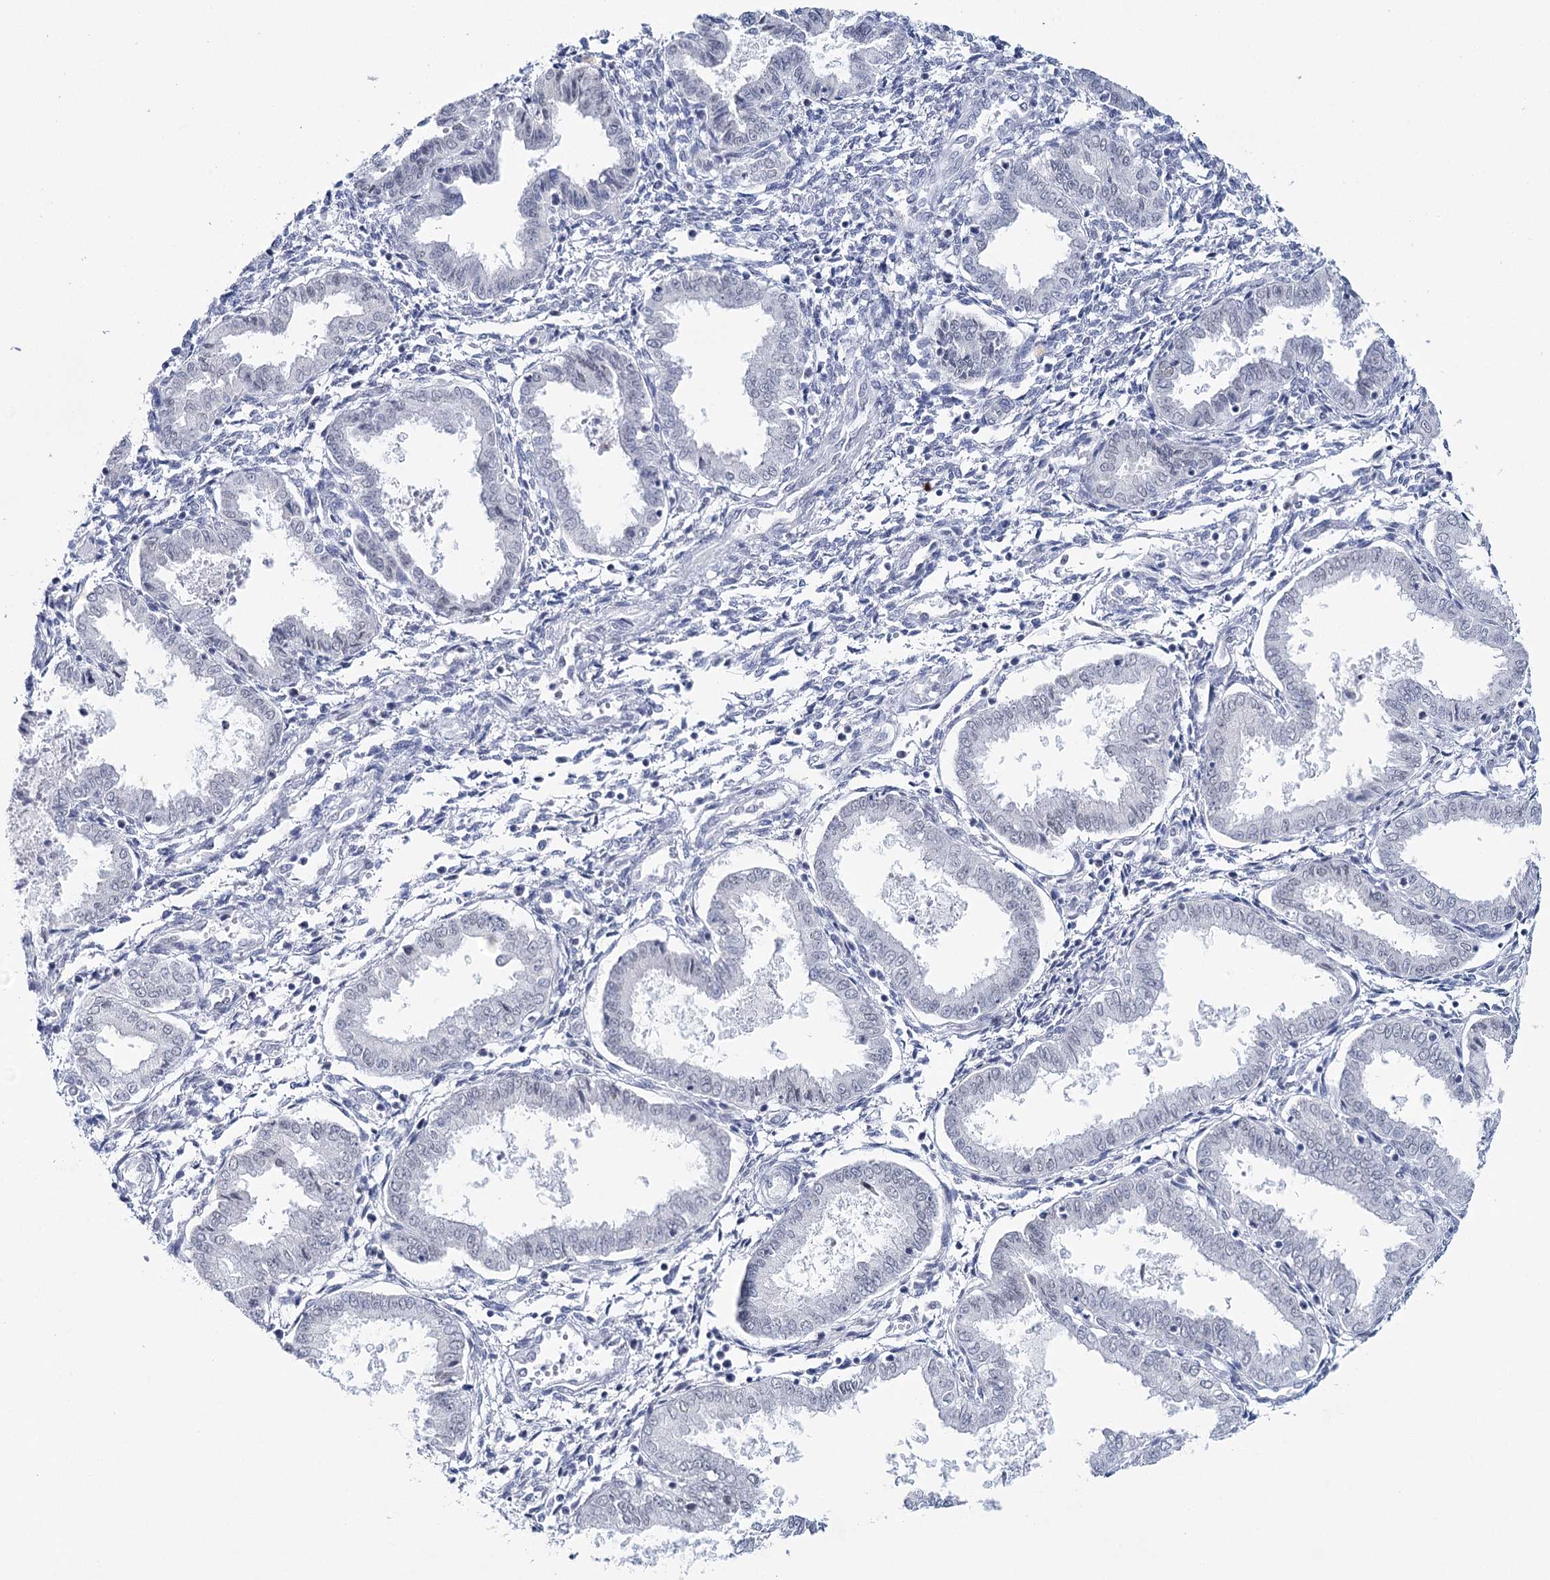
{"staining": {"intensity": "negative", "quantity": "none", "location": "none"}, "tissue": "endometrium", "cell_type": "Cells in endometrial stroma", "image_type": "normal", "snomed": [{"axis": "morphology", "description": "Normal tissue, NOS"}, {"axis": "topography", "description": "Endometrium"}], "caption": "Immunohistochemistry photomicrograph of benign human endometrium stained for a protein (brown), which displays no positivity in cells in endometrial stroma.", "gene": "ZC3H8", "patient": {"sex": "female", "age": 33}}